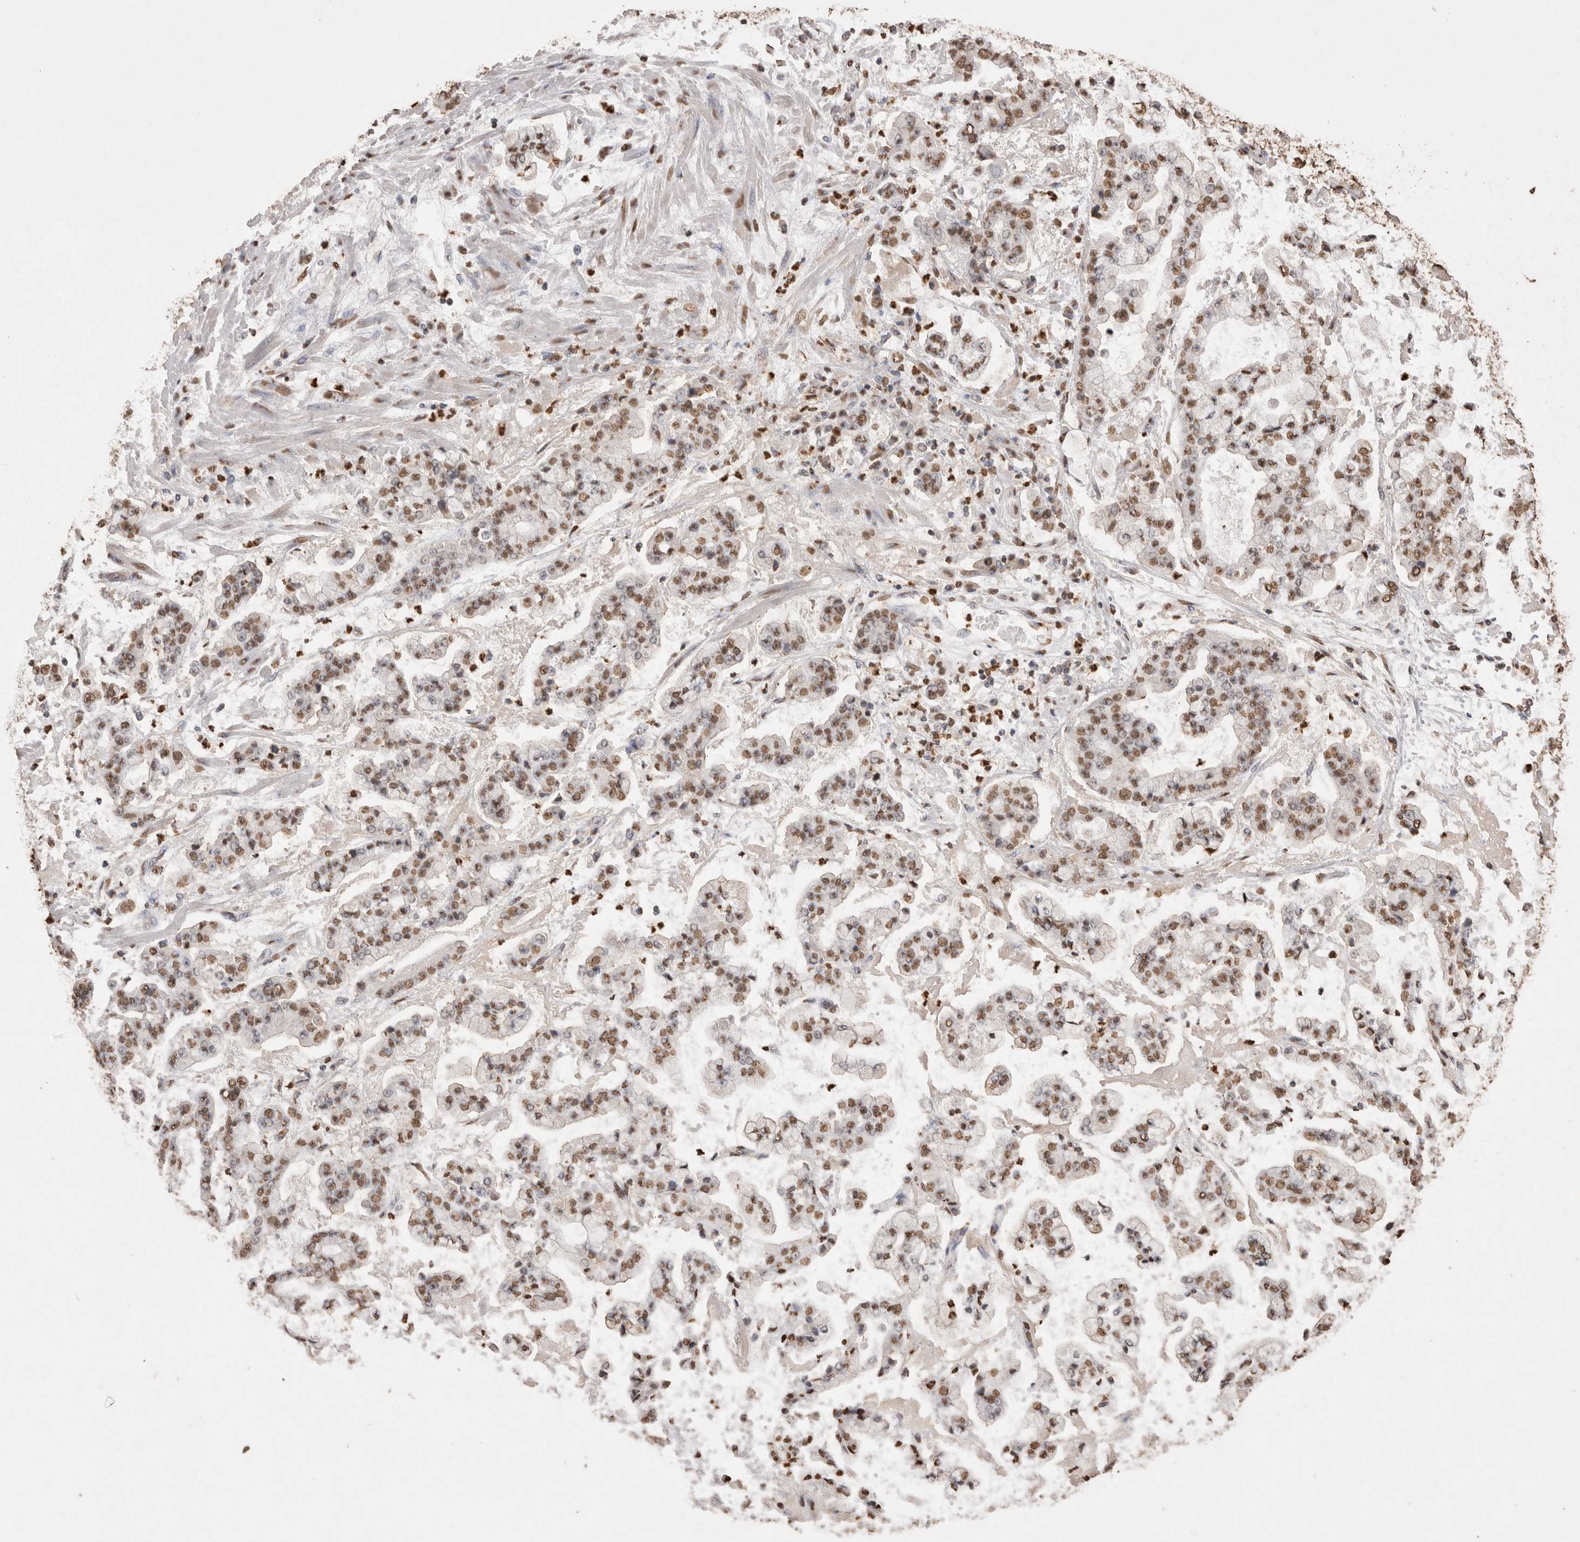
{"staining": {"intensity": "moderate", "quantity": ">75%", "location": "nuclear"}, "tissue": "stomach cancer", "cell_type": "Tumor cells", "image_type": "cancer", "snomed": [{"axis": "morphology", "description": "Adenocarcinoma, NOS"}, {"axis": "topography", "description": "Stomach"}], "caption": "Stomach adenocarcinoma stained with IHC displays moderate nuclear positivity in about >75% of tumor cells.", "gene": "POU5F1", "patient": {"sex": "male", "age": 76}}